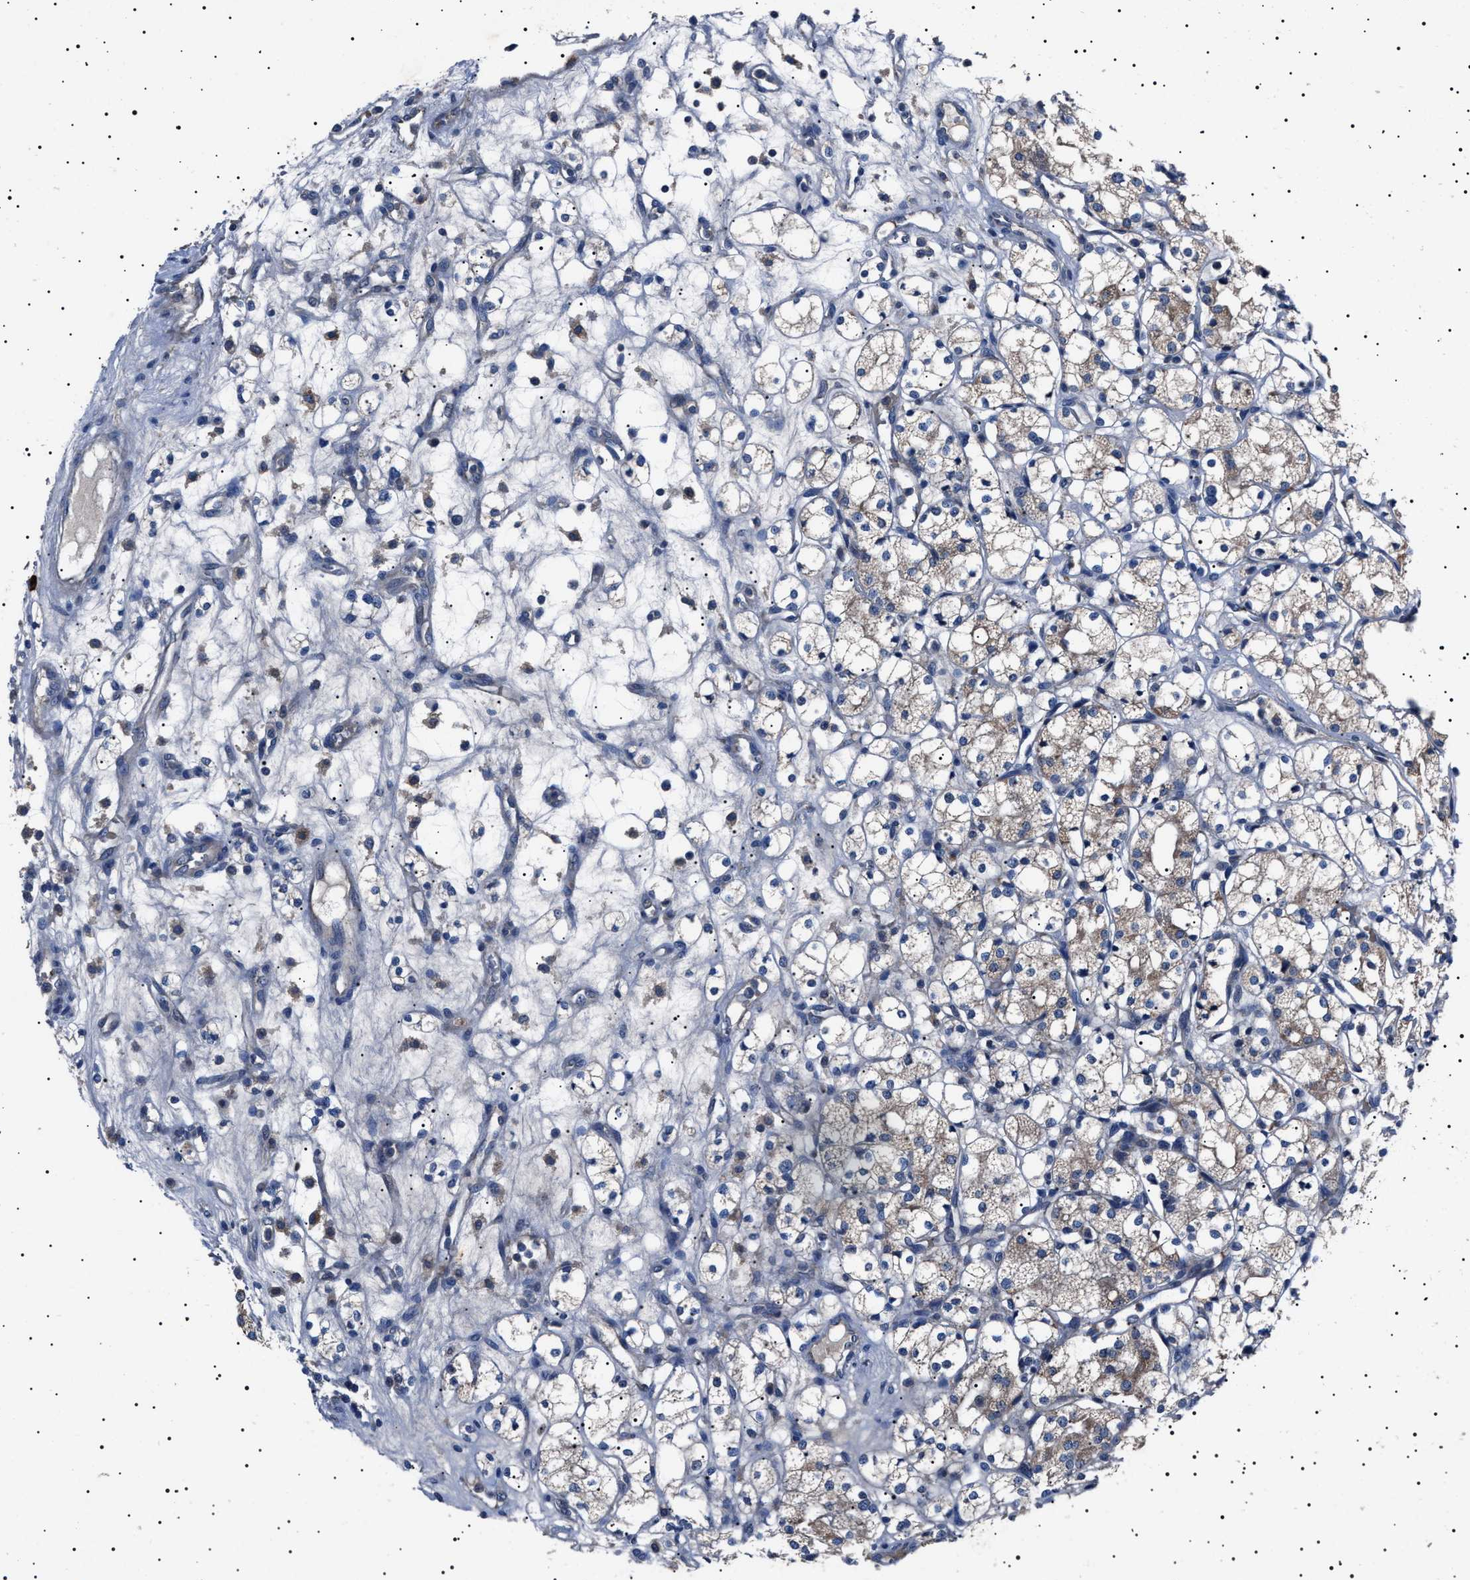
{"staining": {"intensity": "weak", "quantity": "25%-75%", "location": "cytoplasmic/membranous"}, "tissue": "renal cancer", "cell_type": "Tumor cells", "image_type": "cancer", "snomed": [{"axis": "morphology", "description": "Adenocarcinoma, NOS"}, {"axis": "topography", "description": "Kidney"}], "caption": "High-power microscopy captured an IHC photomicrograph of renal cancer (adenocarcinoma), revealing weak cytoplasmic/membranous staining in about 25%-75% of tumor cells. (IHC, brightfield microscopy, high magnification).", "gene": "PTRH1", "patient": {"sex": "male", "age": 77}}